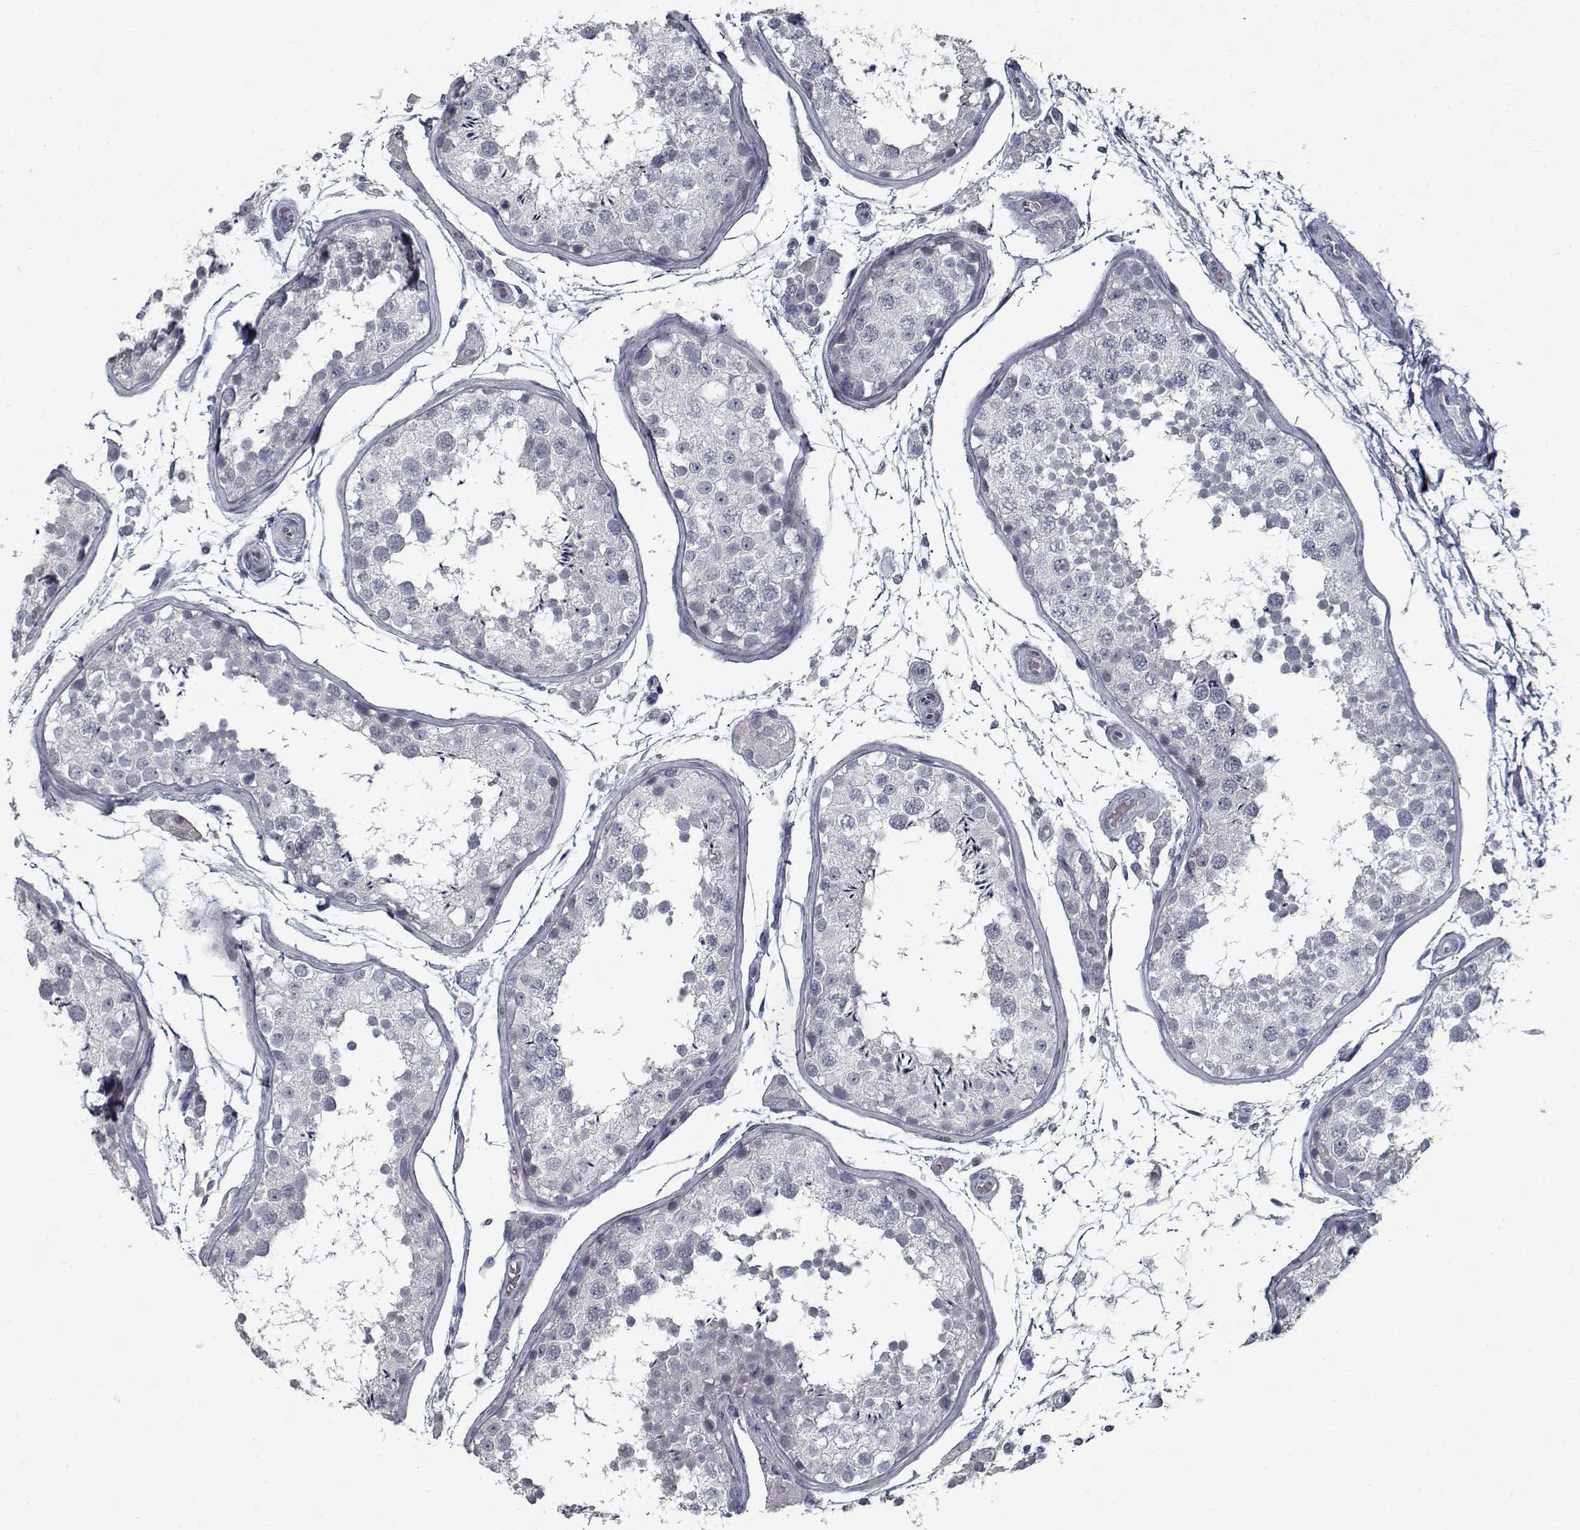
{"staining": {"intensity": "negative", "quantity": "none", "location": "none"}, "tissue": "testis", "cell_type": "Cells in seminiferous ducts", "image_type": "normal", "snomed": [{"axis": "morphology", "description": "Normal tissue, NOS"}, {"axis": "topography", "description": "Testis"}], "caption": "Immunohistochemistry (IHC) of unremarkable human testis demonstrates no expression in cells in seminiferous ducts.", "gene": "GAD2", "patient": {"sex": "male", "age": 29}}